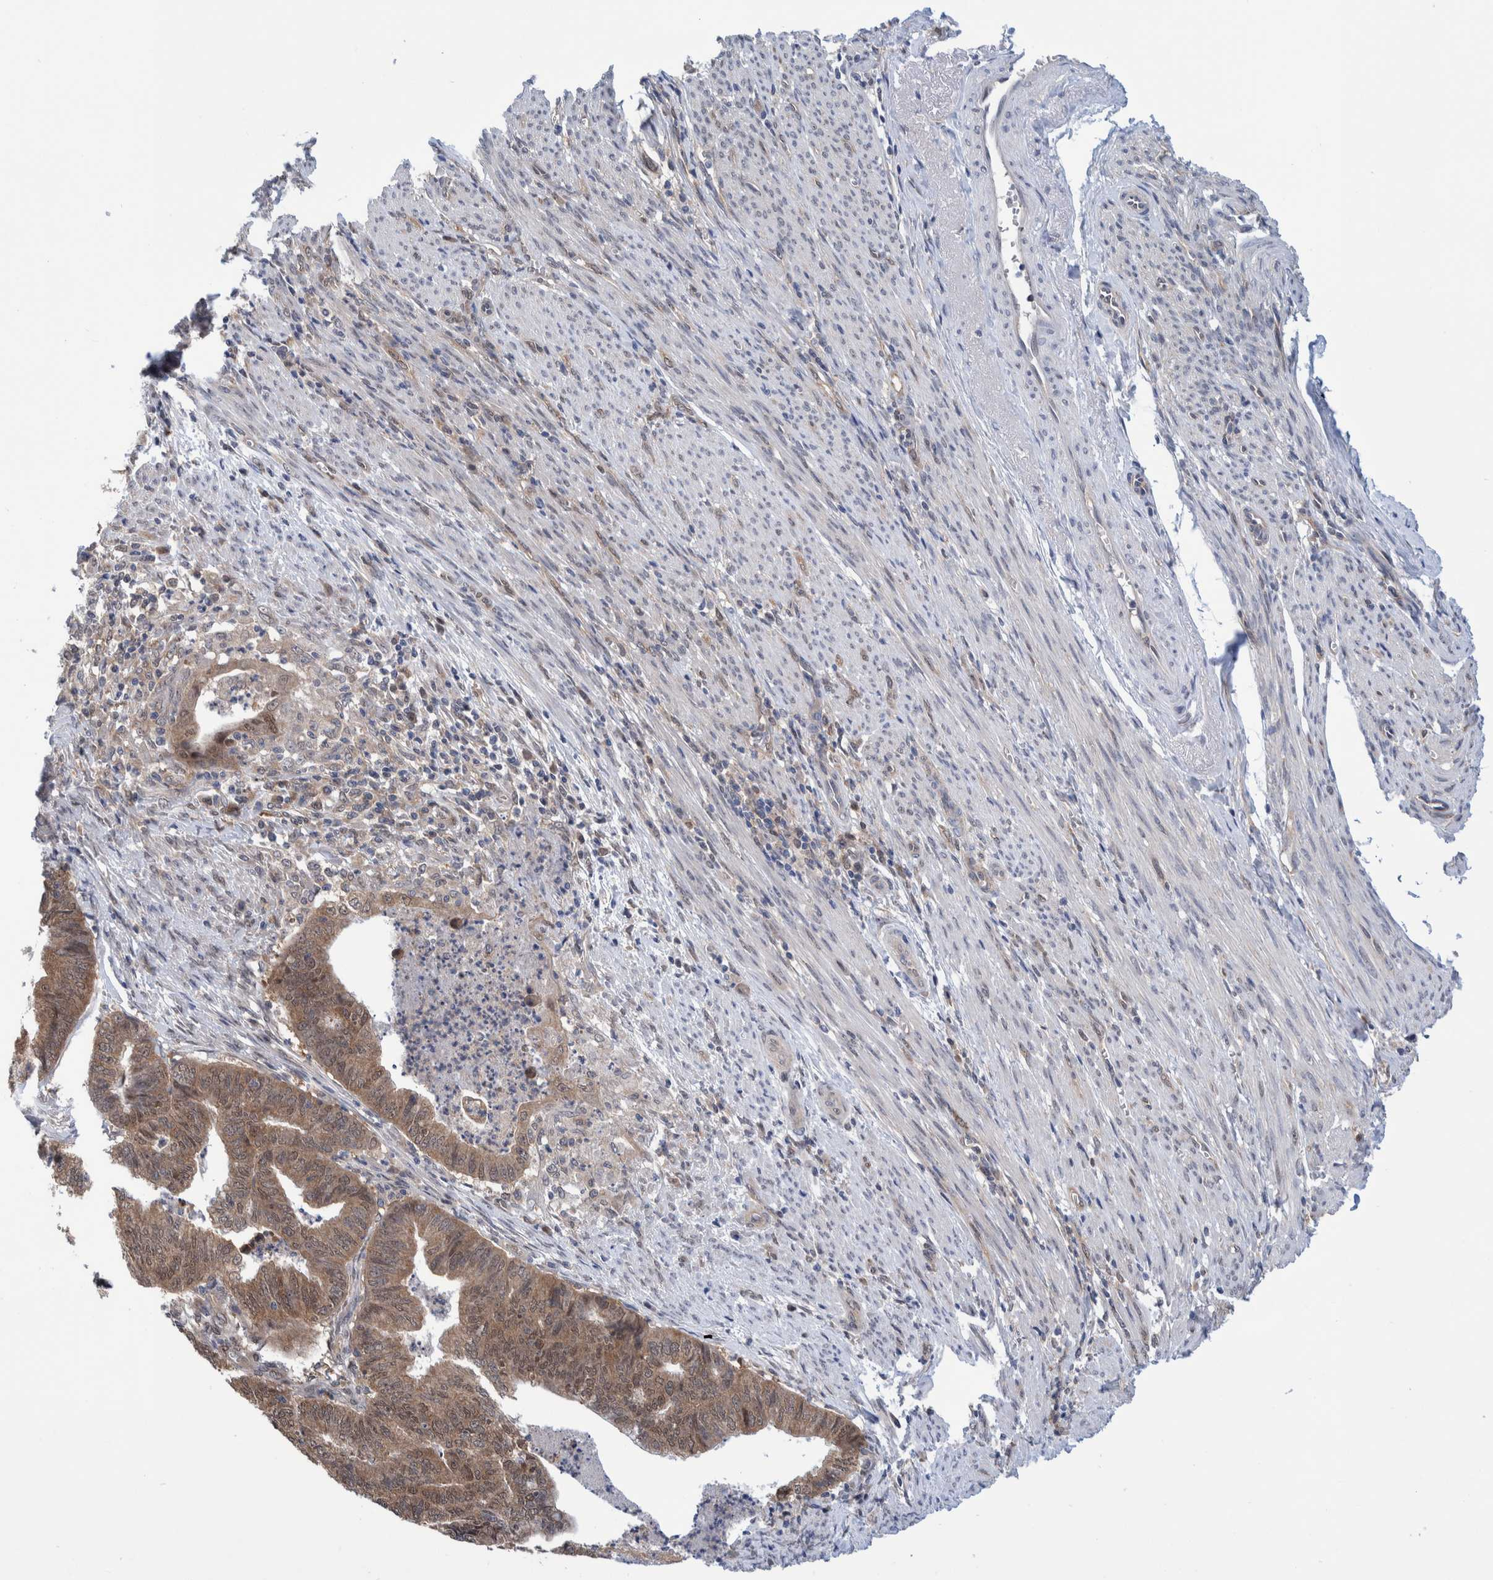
{"staining": {"intensity": "moderate", "quantity": ">75%", "location": "cytoplasmic/membranous"}, "tissue": "endometrial cancer", "cell_type": "Tumor cells", "image_type": "cancer", "snomed": [{"axis": "morphology", "description": "Polyp, NOS"}, {"axis": "morphology", "description": "Adenocarcinoma, NOS"}, {"axis": "morphology", "description": "Adenoma, NOS"}, {"axis": "topography", "description": "Endometrium"}], "caption": "Tumor cells display medium levels of moderate cytoplasmic/membranous staining in about >75% of cells in endometrial cancer (polyp). (DAB = brown stain, brightfield microscopy at high magnification).", "gene": "PFAS", "patient": {"sex": "female", "age": 79}}